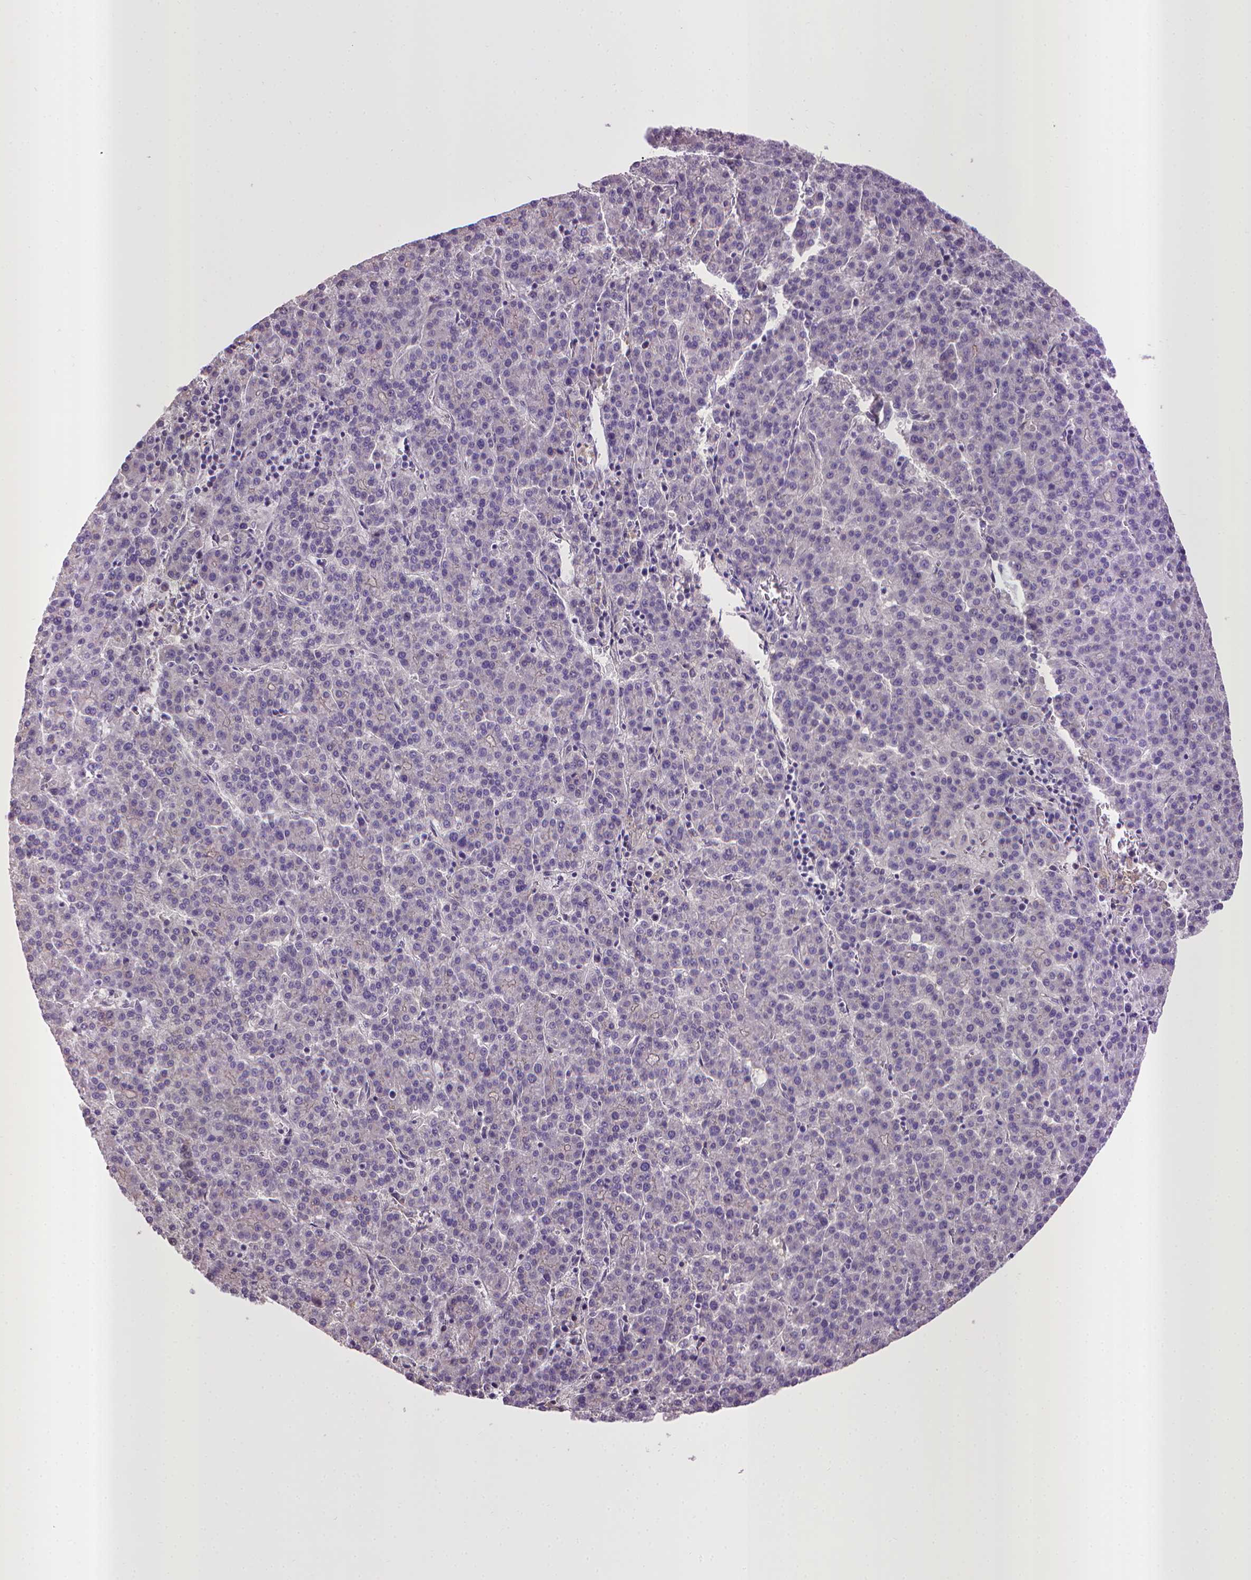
{"staining": {"intensity": "negative", "quantity": "none", "location": "none"}, "tissue": "liver cancer", "cell_type": "Tumor cells", "image_type": "cancer", "snomed": [{"axis": "morphology", "description": "Carcinoma, Hepatocellular, NOS"}, {"axis": "topography", "description": "Liver"}], "caption": "Histopathology image shows no protein positivity in tumor cells of liver cancer tissue.", "gene": "CPM", "patient": {"sex": "female", "age": 58}}